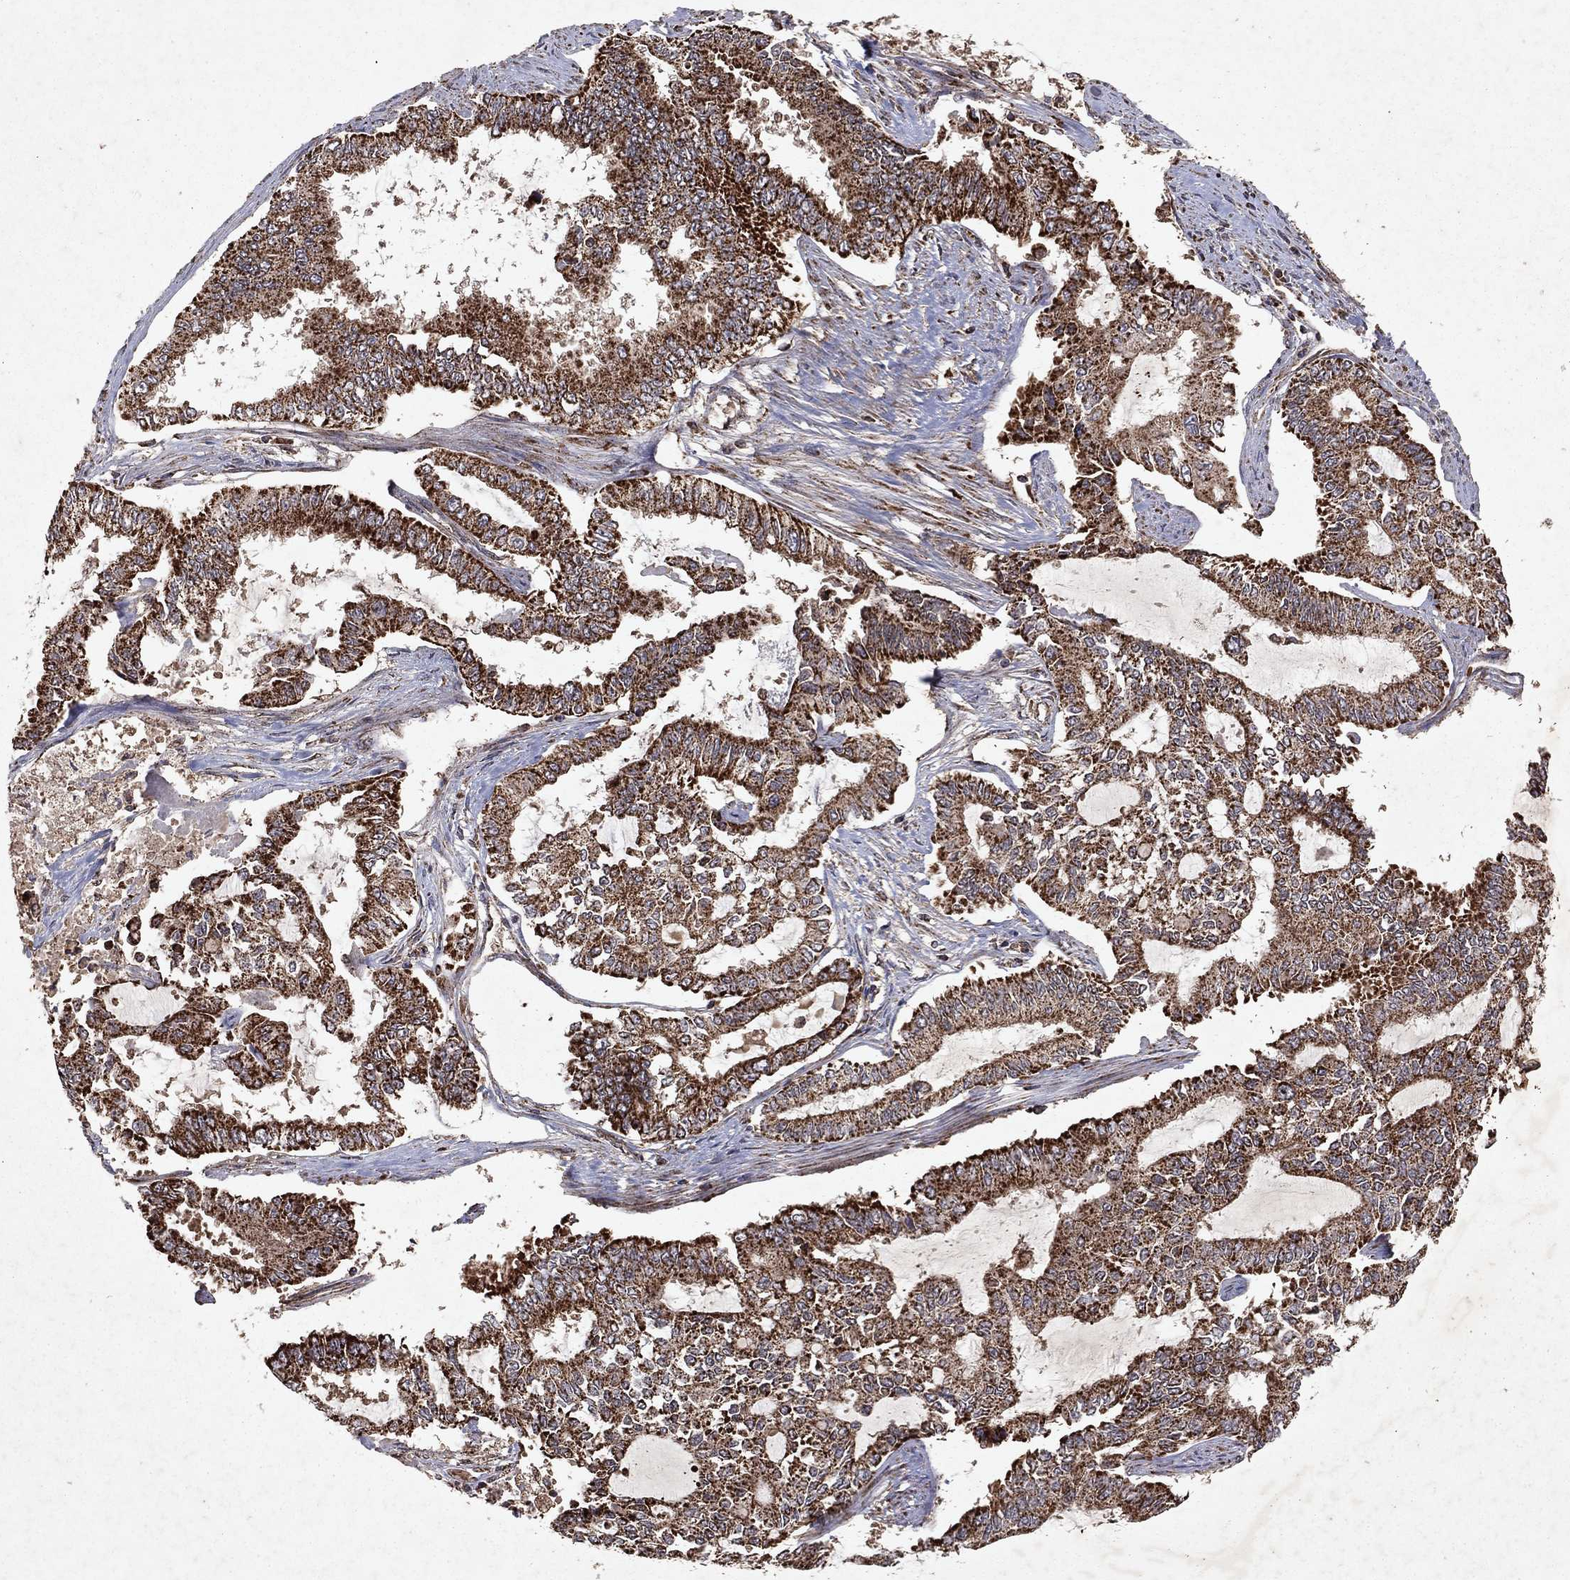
{"staining": {"intensity": "strong", "quantity": ">75%", "location": "cytoplasmic/membranous"}, "tissue": "endometrial cancer", "cell_type": "Tumor cells", "image_type": "cancer", "snomed": [{"axis": "morphology", "description": "Adenocarcinoma, NOS"}, {"axis": "topography", "description": "Uterus"}], "caption": "DAB (3,3'-diaminobenzidine) immunohistochemical staining of adenocarcinoma (endometrial) demonstrates strong cytoplasmic/membranous protein expression in about >75% of tumor cells.", "gene": "PYROXD2", "patient": {"sex": "female", "age": 59}}